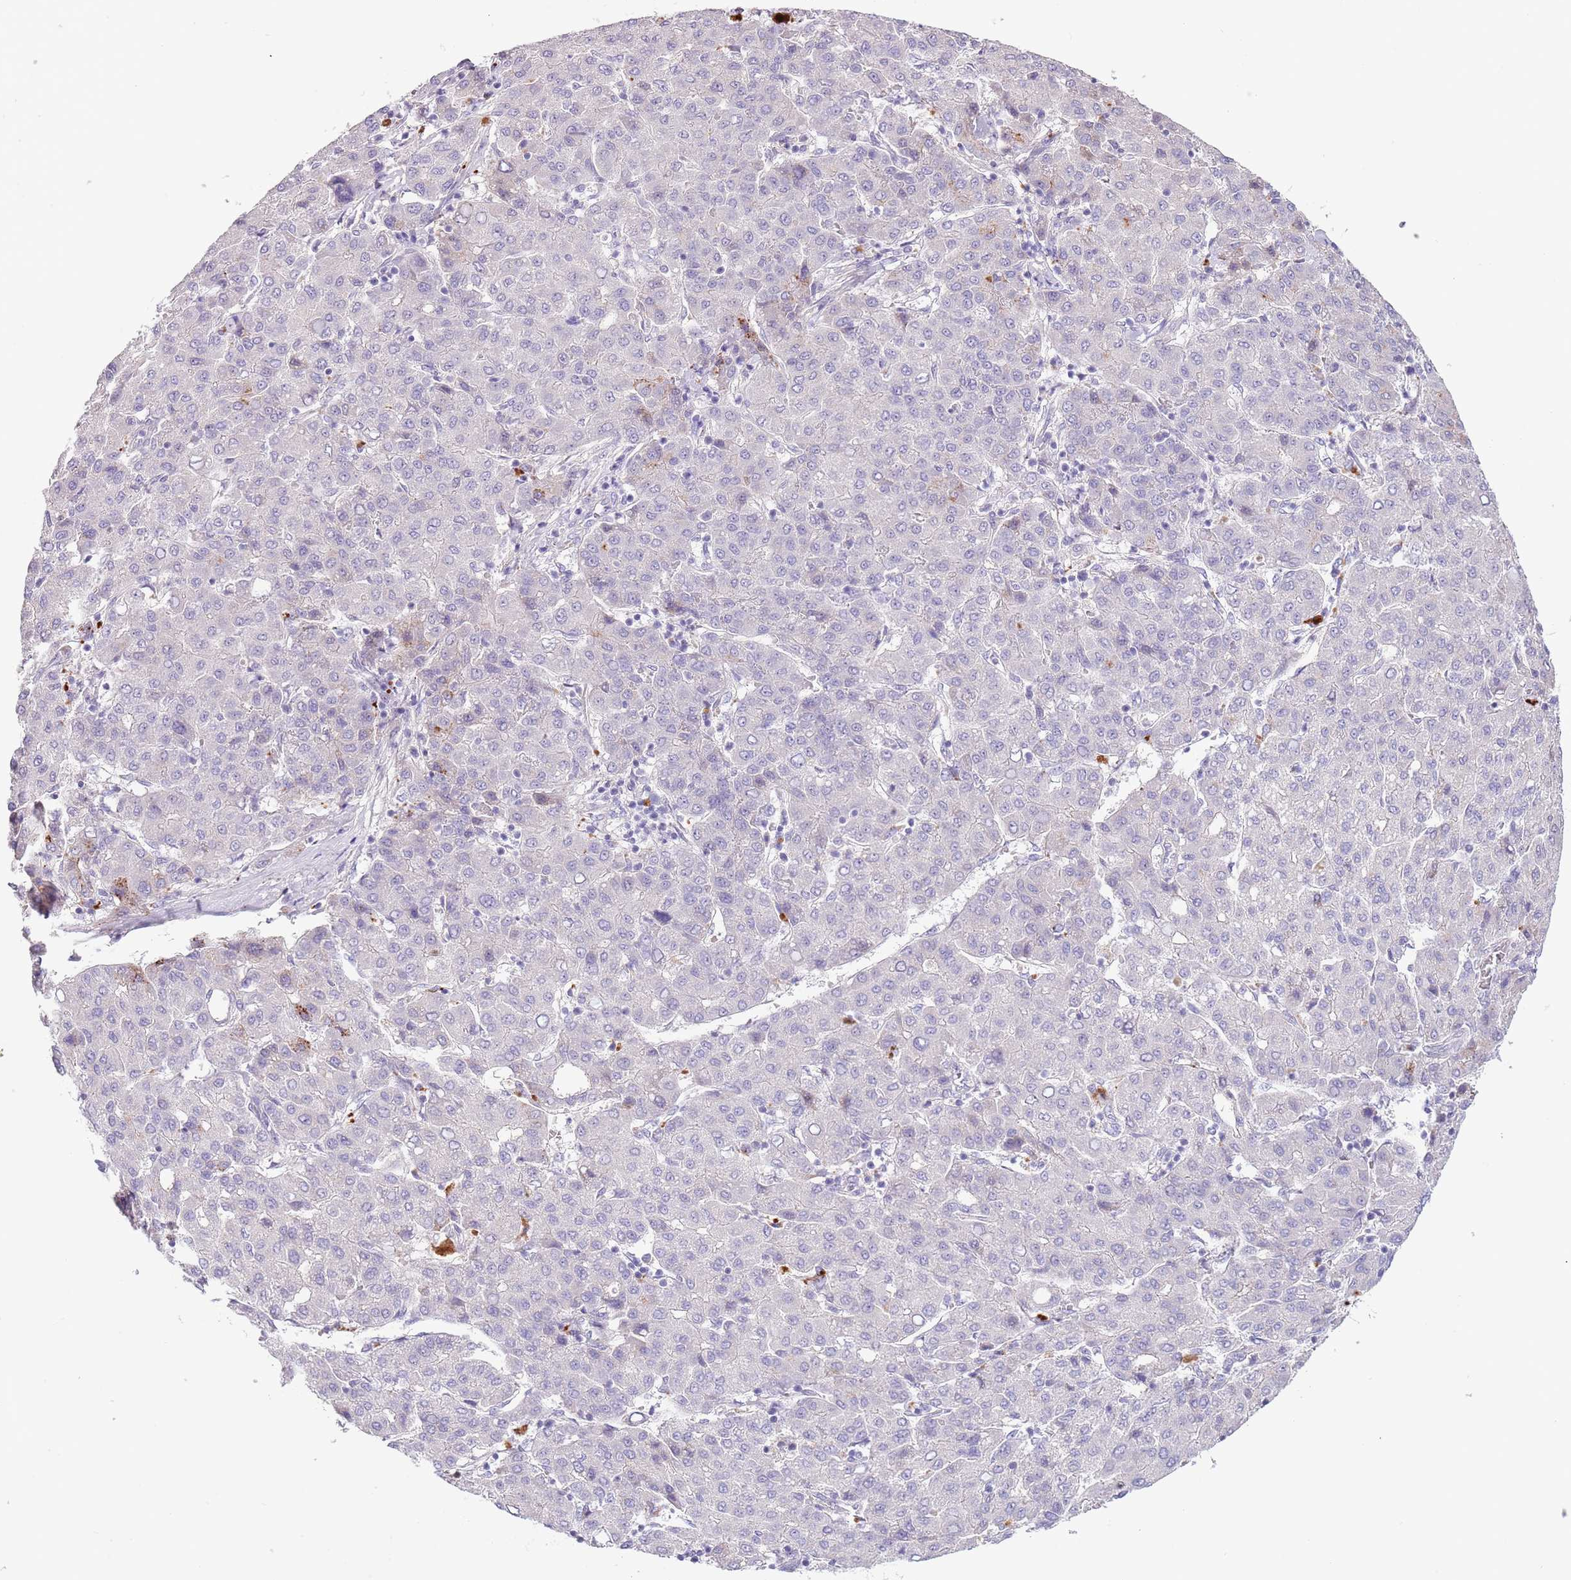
{"staining": {"intensity": "negative", "quantity": "none", "location": "none"}, "tissue": "liver cancer", "cell_type": "Tumor cells", "image_type": "cancer", "snomed": [{"axis": "morphology", "description": "Carcinoma, Hepatocellular, NOS"}, {"axis": "topography", "description": "Liver"}], "caption": "DAB (3,3'-diaminobenzidine) immunohistochemical staining of human liver hepatocellular carcinoma demonstrates no significant expression in tumor cells.", "gene": "ABHD17A", "patient": {"sex": "male", "age": 65}}